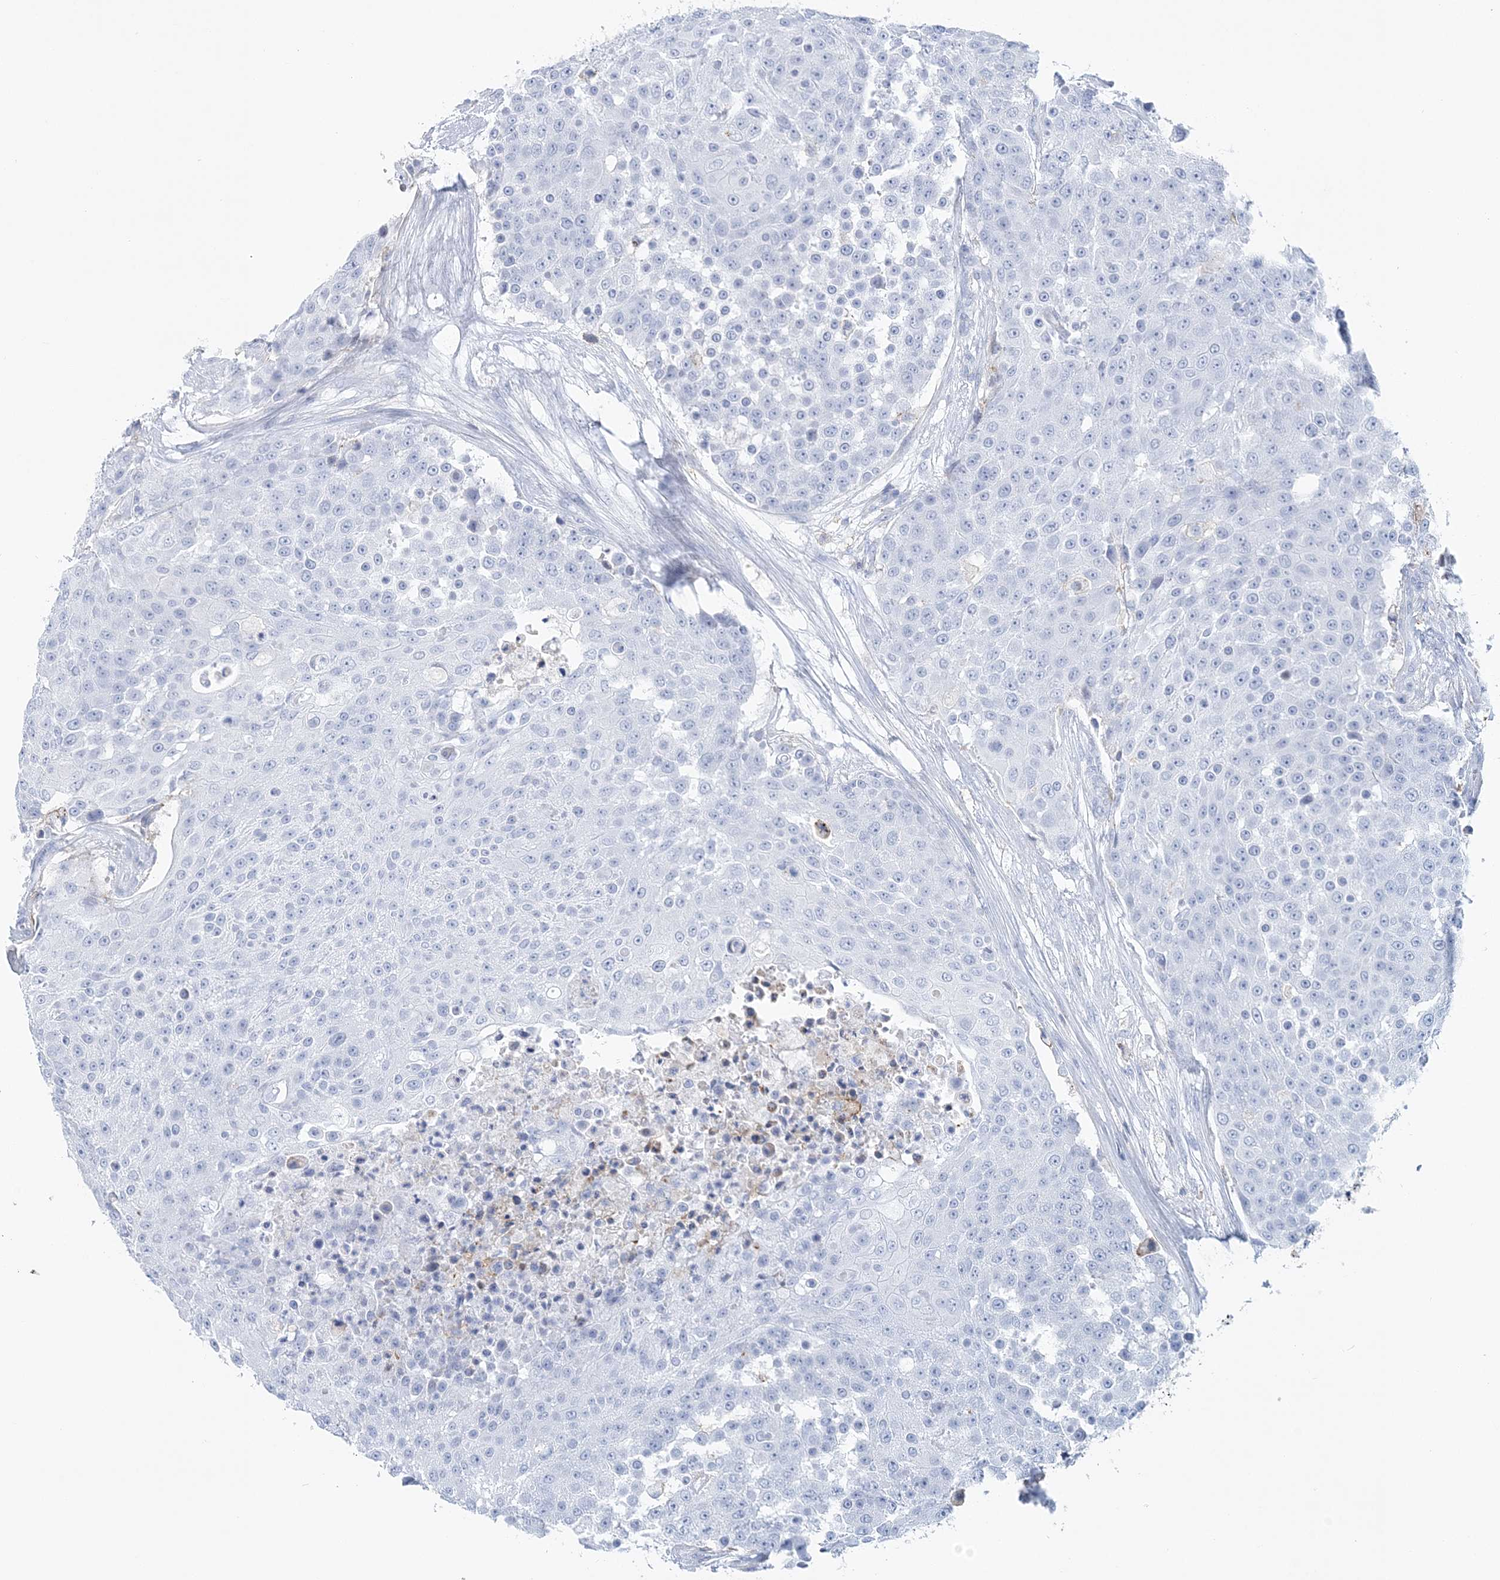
{"staining": {"intensity": "negative", "quantity": "none", "location": "none"}, "tissue": "urothelial cancer", "cell_type": "Tumor cells", "image_type": "cancer", "snomed": [{"axis": "morphology", "description": "Urothelial carcinoma, High grade"}, {"axis": "topography", "description": "Urinary bladder"}], "caption": "This is an immunohistochemistry (IHC) photomicrograph of urothelial cancer. There is no expression in tumor cells.", "gene": "NKX6-1", "patient": {"sex": "female", "age": 63}}